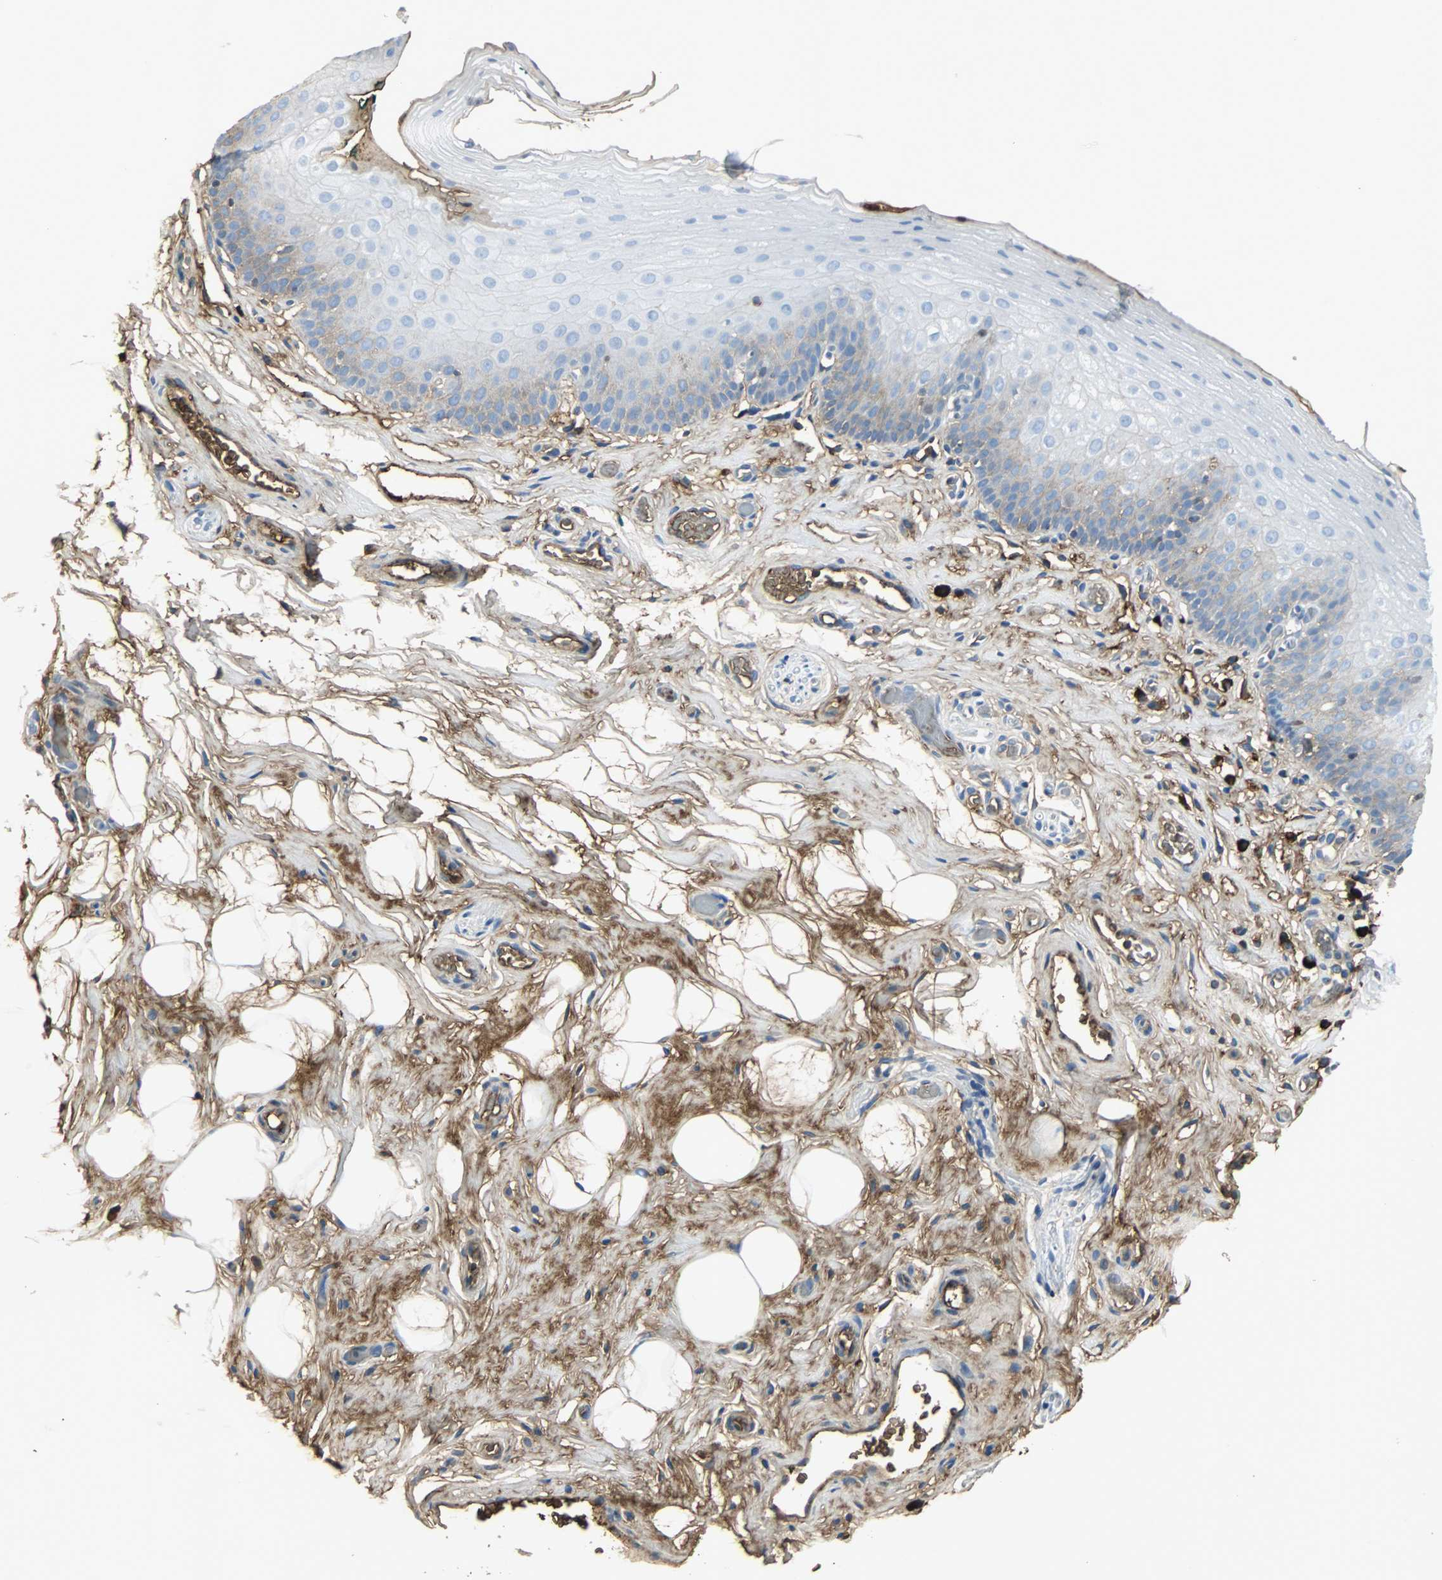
{"staining": {"intensity": "weak", "quantity": "25%-75%", "location": "cytoplasmic/membranous"}, "tissue": "nasopharynx", "cell_type": "Respiratory epithelial cells", "image_type": "normal", "snomed": [{"axis": "morphology", "description": "Normal tissue, NOS"}, {"axis": "topography", "description": "Nasopharynx"}], "caption": "Nasopharynx stained for a protein (brown) demonstrates weak cytoplasmic/membranous positive staining in about 25%-75% of respiratory epithelial cells.", "gene": "IGHA1", "patient": {"sex": "male", "age": 56}}